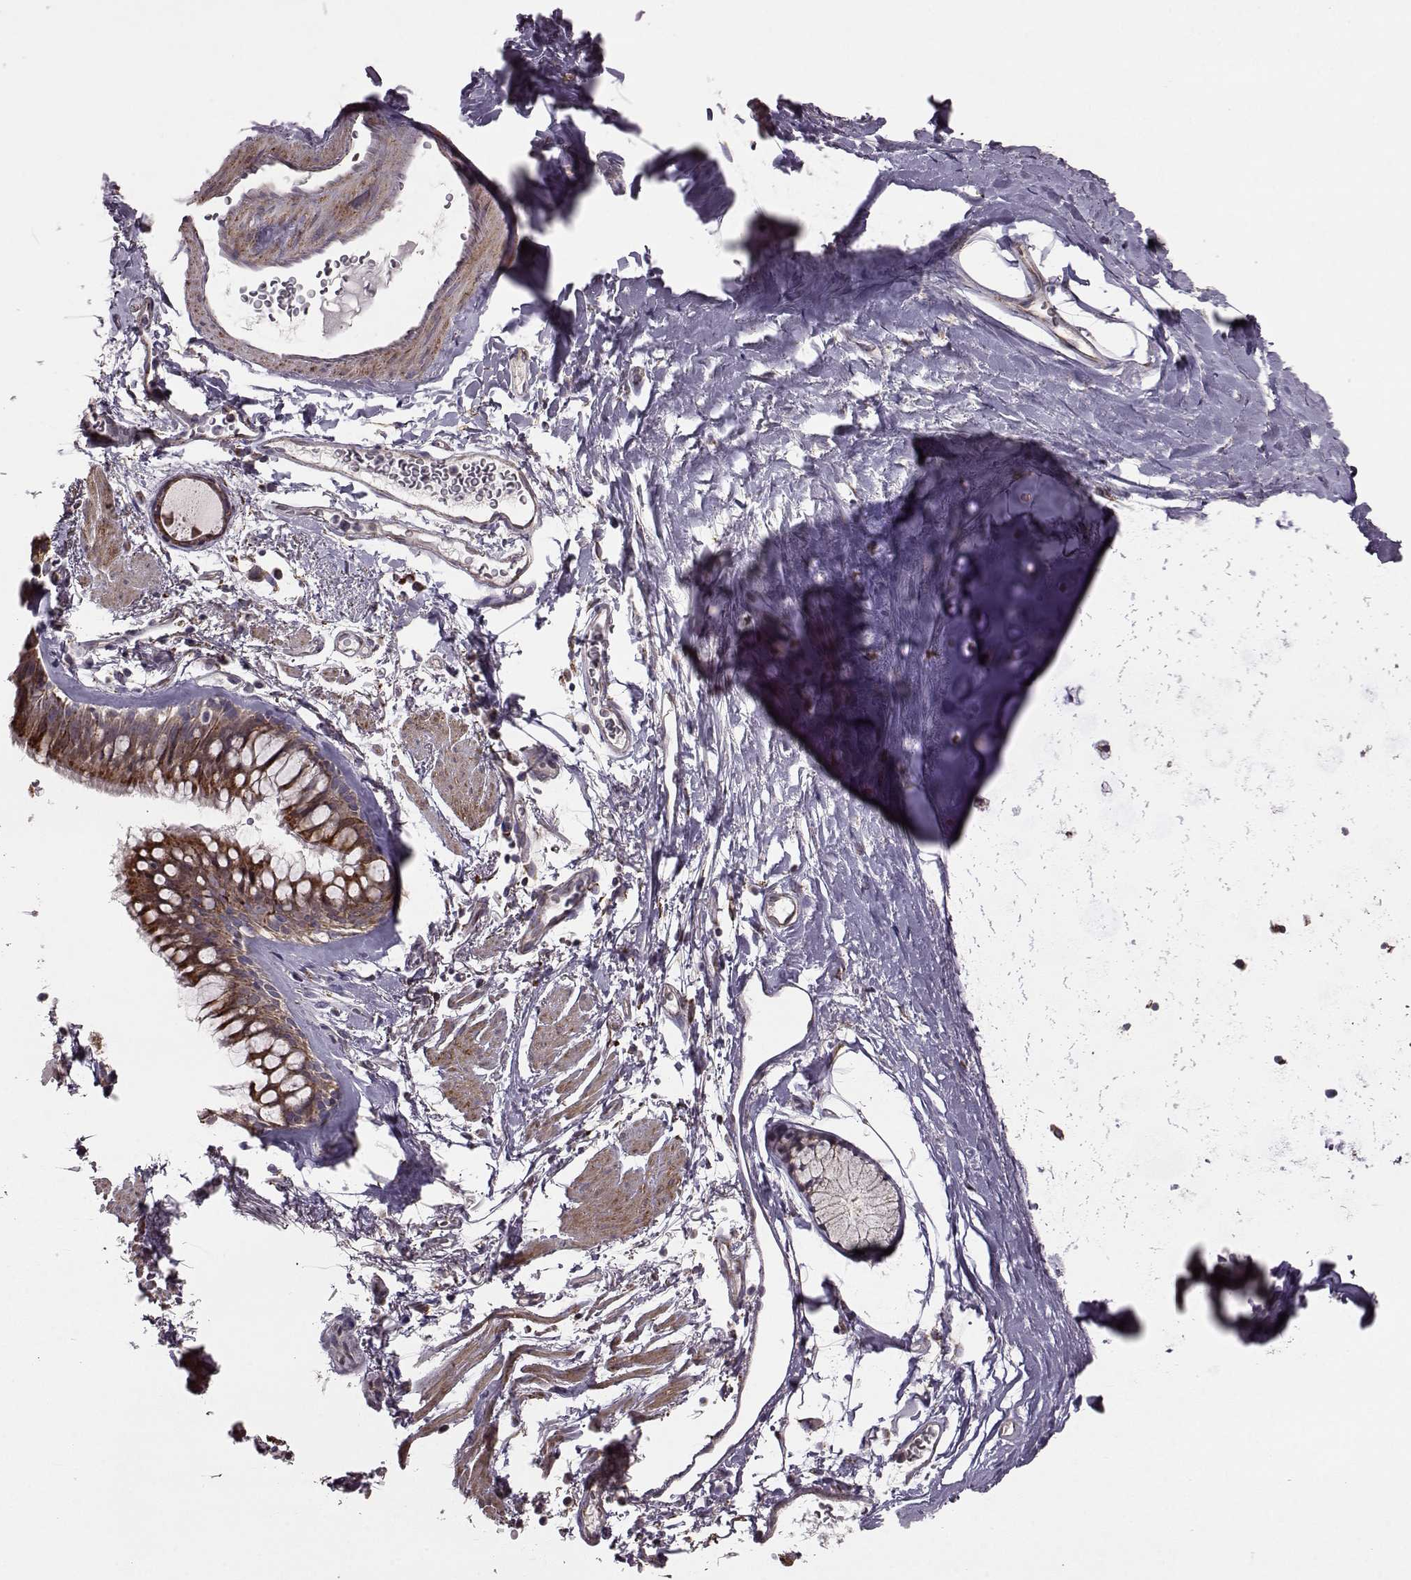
{"staining": {"intensity": "moderate", "quantity": ">75%", "location": "cytoplasmic/membranous"}, "tissue": "bronchus", "cell_type": "Respiratory epithelial cells", "image_type": "normal", "snomed": [{"axis": "morphology", "description": "Normal tissue, NOS"}, {"axis": "topography", "description": "Lymph node"}, {"axis": "topography", "description": "Bronchus"}], "caption": "DAB (3,3'-diaminobenzidine) immunohistochemical staining of benign bronchus shows moderate cytoplasmic/membranous protein positivity in about >75% of respiratory epithelial cells.", "gene": "PUDP", "patient": {"sex": "female", "age": 70}}